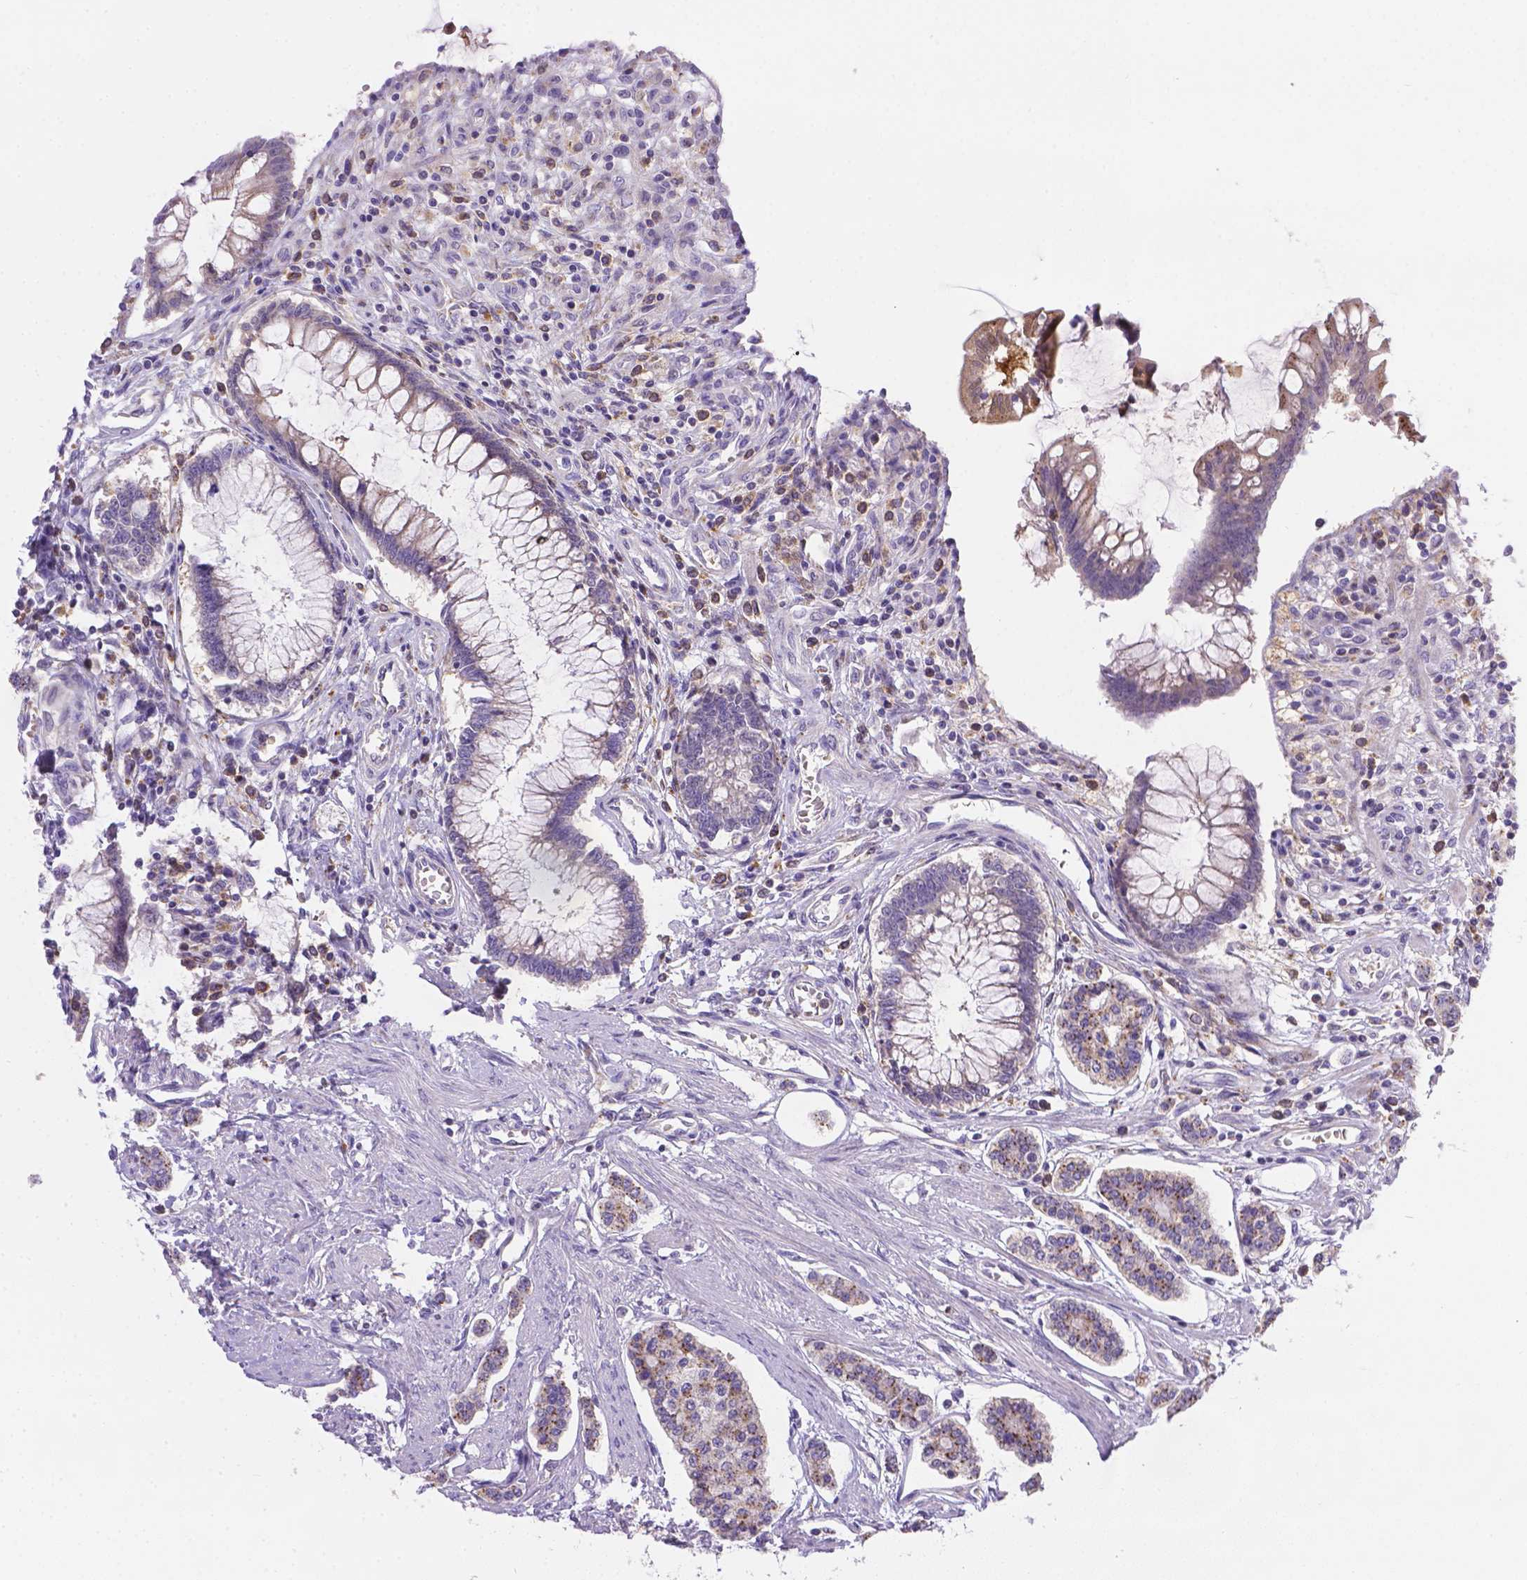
{"staining": {"intensity": "moderate", "quantity": "<25%", "location": "cytoplasmic/membranous"}, "tissue": "carcinoid", "cell_type": "Tumor cells", "image_type": "cancer", "snomed": [{"axis": "morphology", "description": "Carcinoid, malignant, NOS"}, {"axis": "topography", "description": "Small intestine"}], "caption": "Carcinoid (malignant) stained with a brown dye displays moderate cytoplasmic/membranous positive expression in approximately <25% of tumor cells.", "gene": "TM4SF18", "patient": {"sex": "female", "age": 65}}